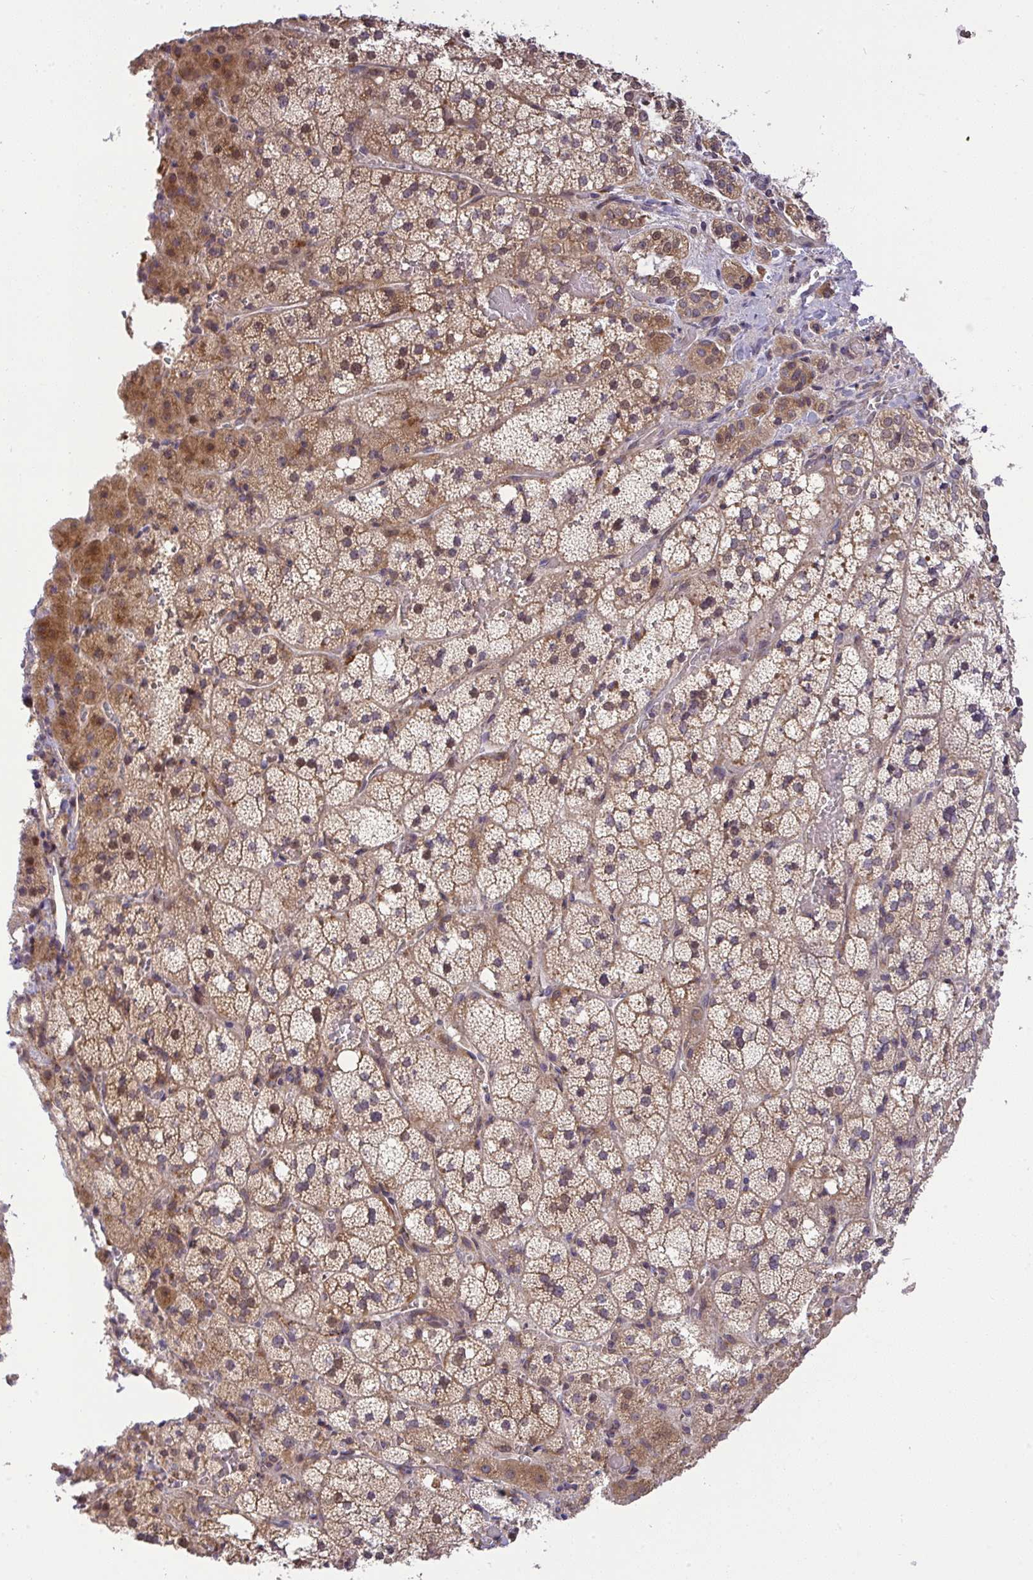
{"staining": {"intensity": "moderate", "quantity": ">75%", "location": "cytoplasmic/membranous,nuclear"}, "tissue": "adrenal gland", "cell_type": "Glandular cells", "image_type": "normal", "snomed": [{"axis": "morphology", "description": "Normal tissue, NOS"}, {"axis": "topography", "description": "Adrenal gland"}], "caption": "Immunohistochemical staining of benign adrenal gland reveals moderate cytoplasmic/membranous,nuclear protein staining in about >75% of glandular cells.", "gene": "SLC9A6", "patient": {"sex": "male", "age": 53}}